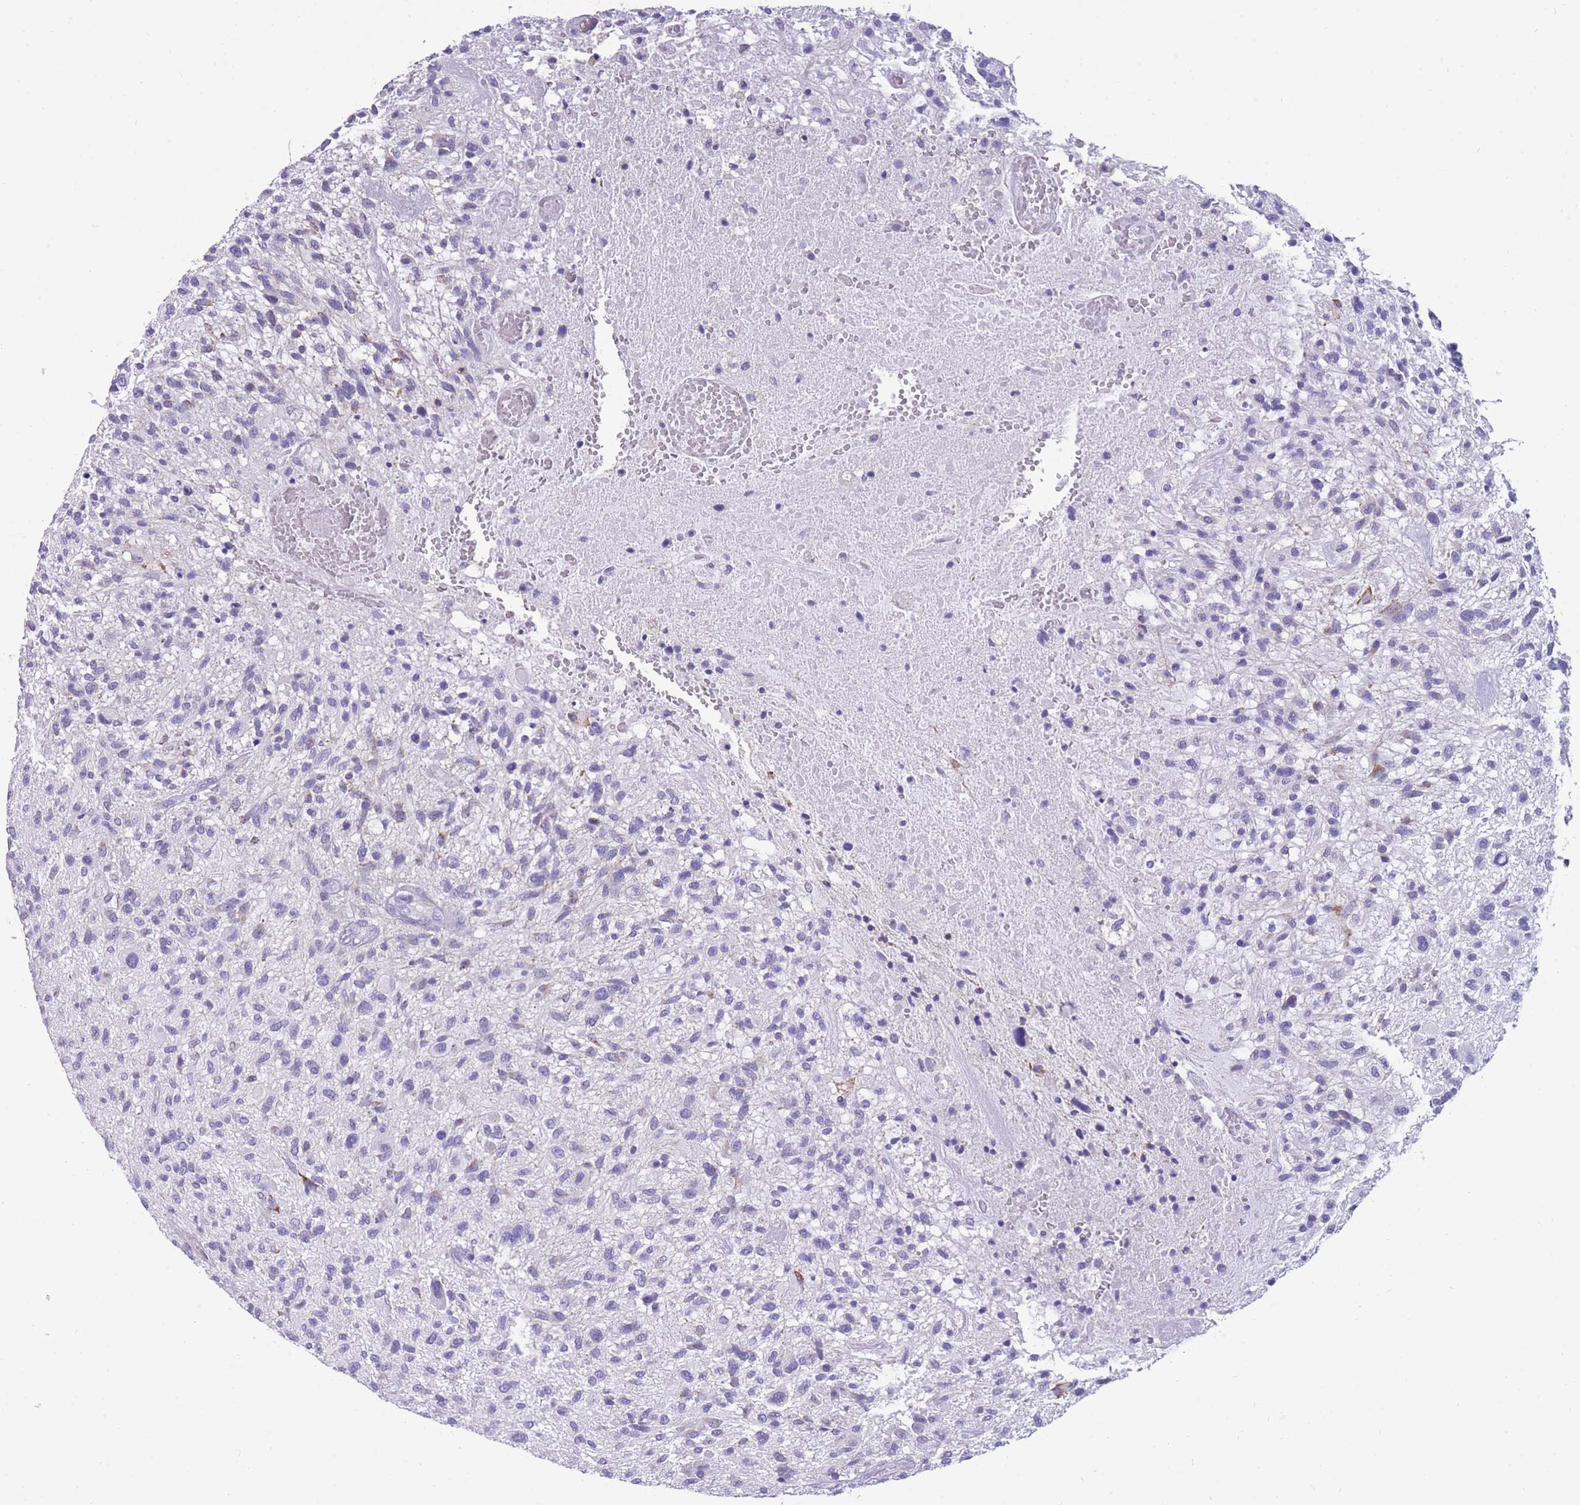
{"staining": {"intensity": "negative", "quantity": "none", "location": "none"}, "tissue": "glioma", "cell_type": "Tumor cells", "image_type": "cancer", "snomed": [{"axis": "morphology", "description": "Glioma, malignant, High grade"}, {"axis": "topography", "description": "Brain"}], "caption": "IHC of human malignant high-grade glioma demonstrates no expression in tumor cells.", "gene": "INTS2", "patient": {"sex": "male", "age": 47}}